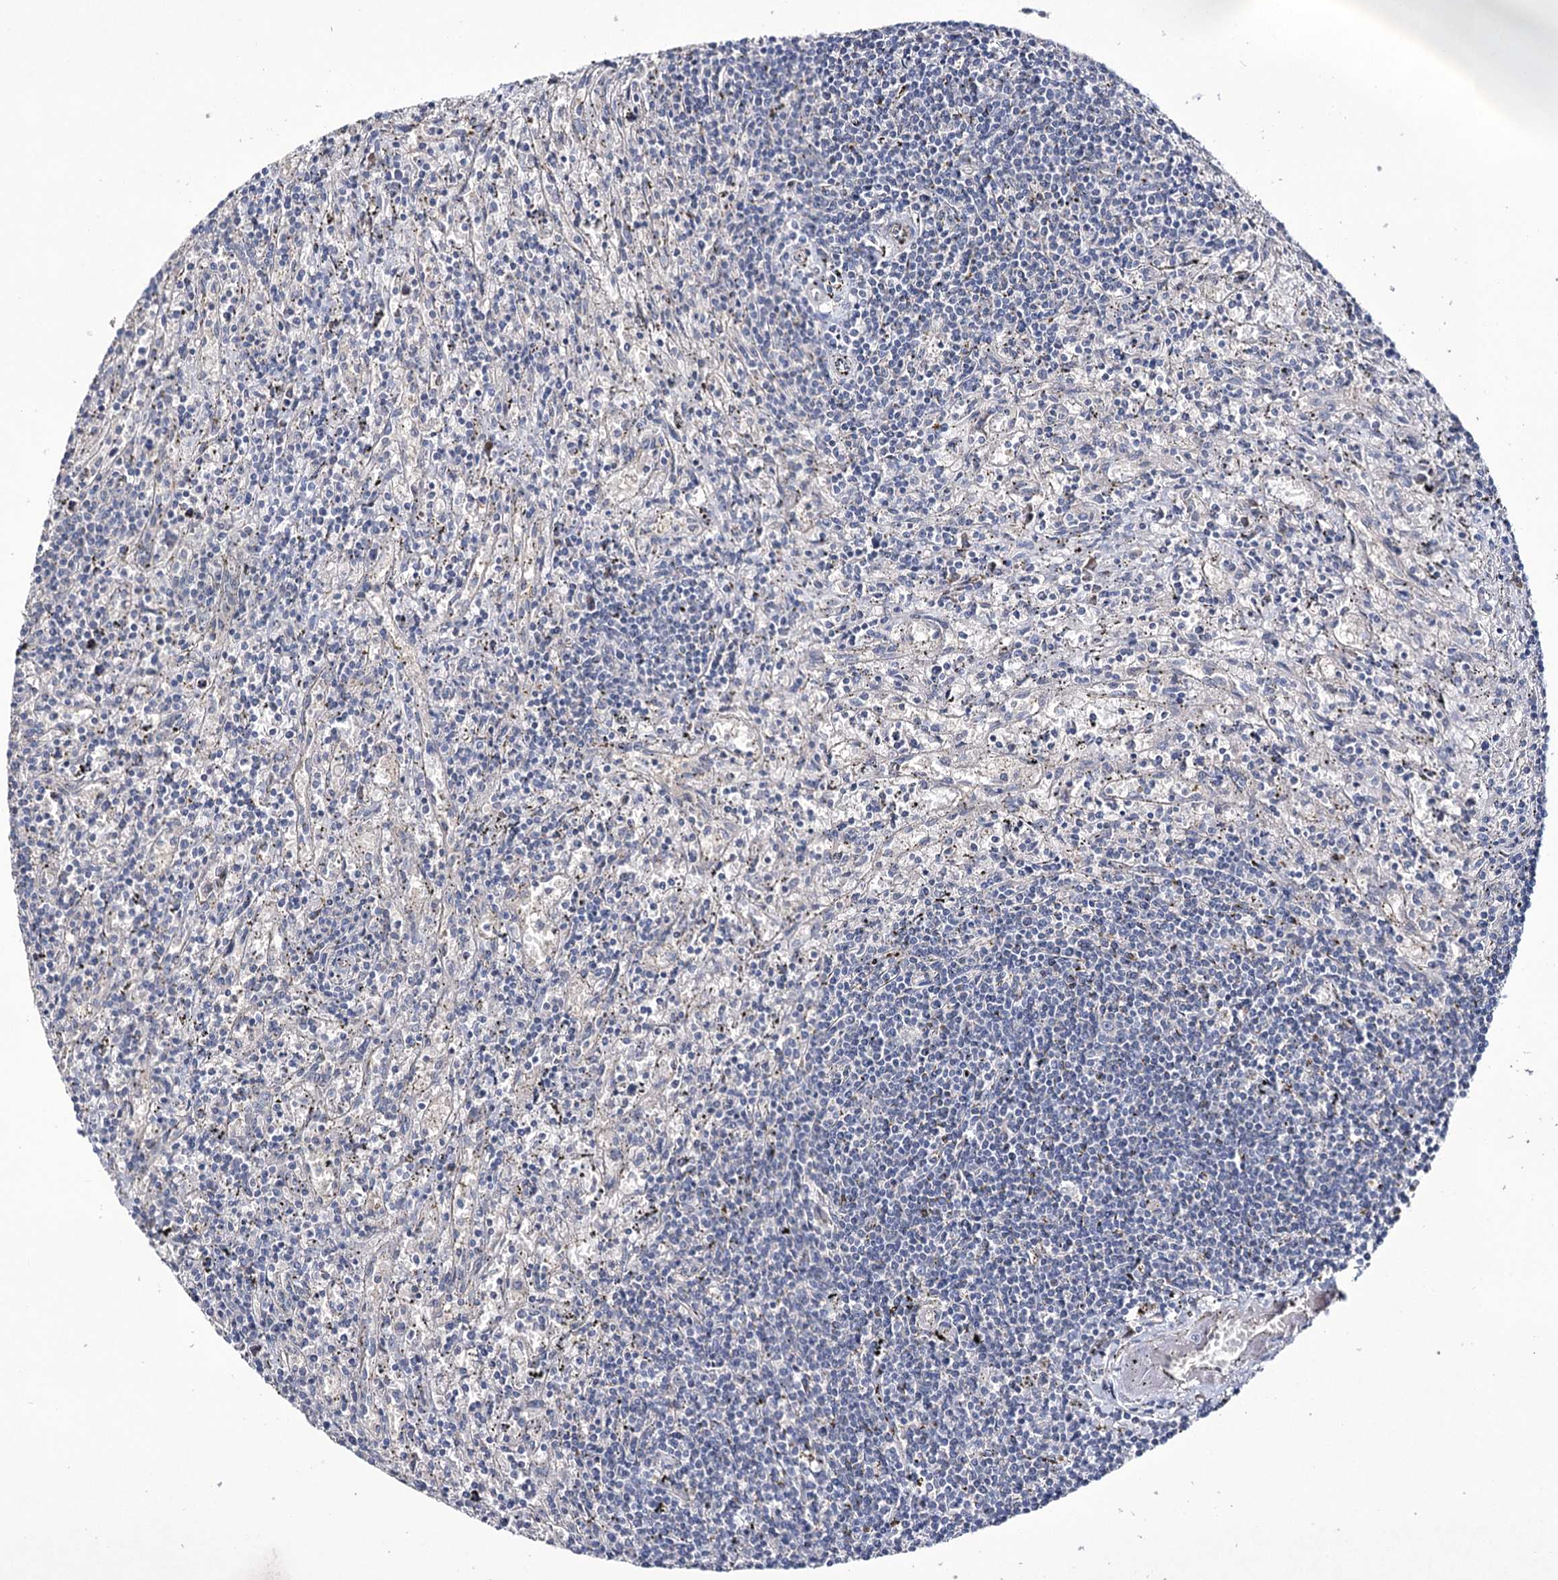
{"staining": {"intensity": "negative", "quantity": "none", "location": "none"}, "tissue": "lymphoma", "cell_type": "Tumor cells", "image_type": "cancer", "snomed": [{"axis": "morphology", "description": "Malignant lymphoma, non-Hodgkin's type, Low grade"}, {"axis": "topography", "description": "Spleen"}], "caption": "Lymphoma stained for a protein using immunohistochemistry shows no staining tumor cells.", "gene": "SEMA4G", "patient": {"sex": "male", "age": 76}}